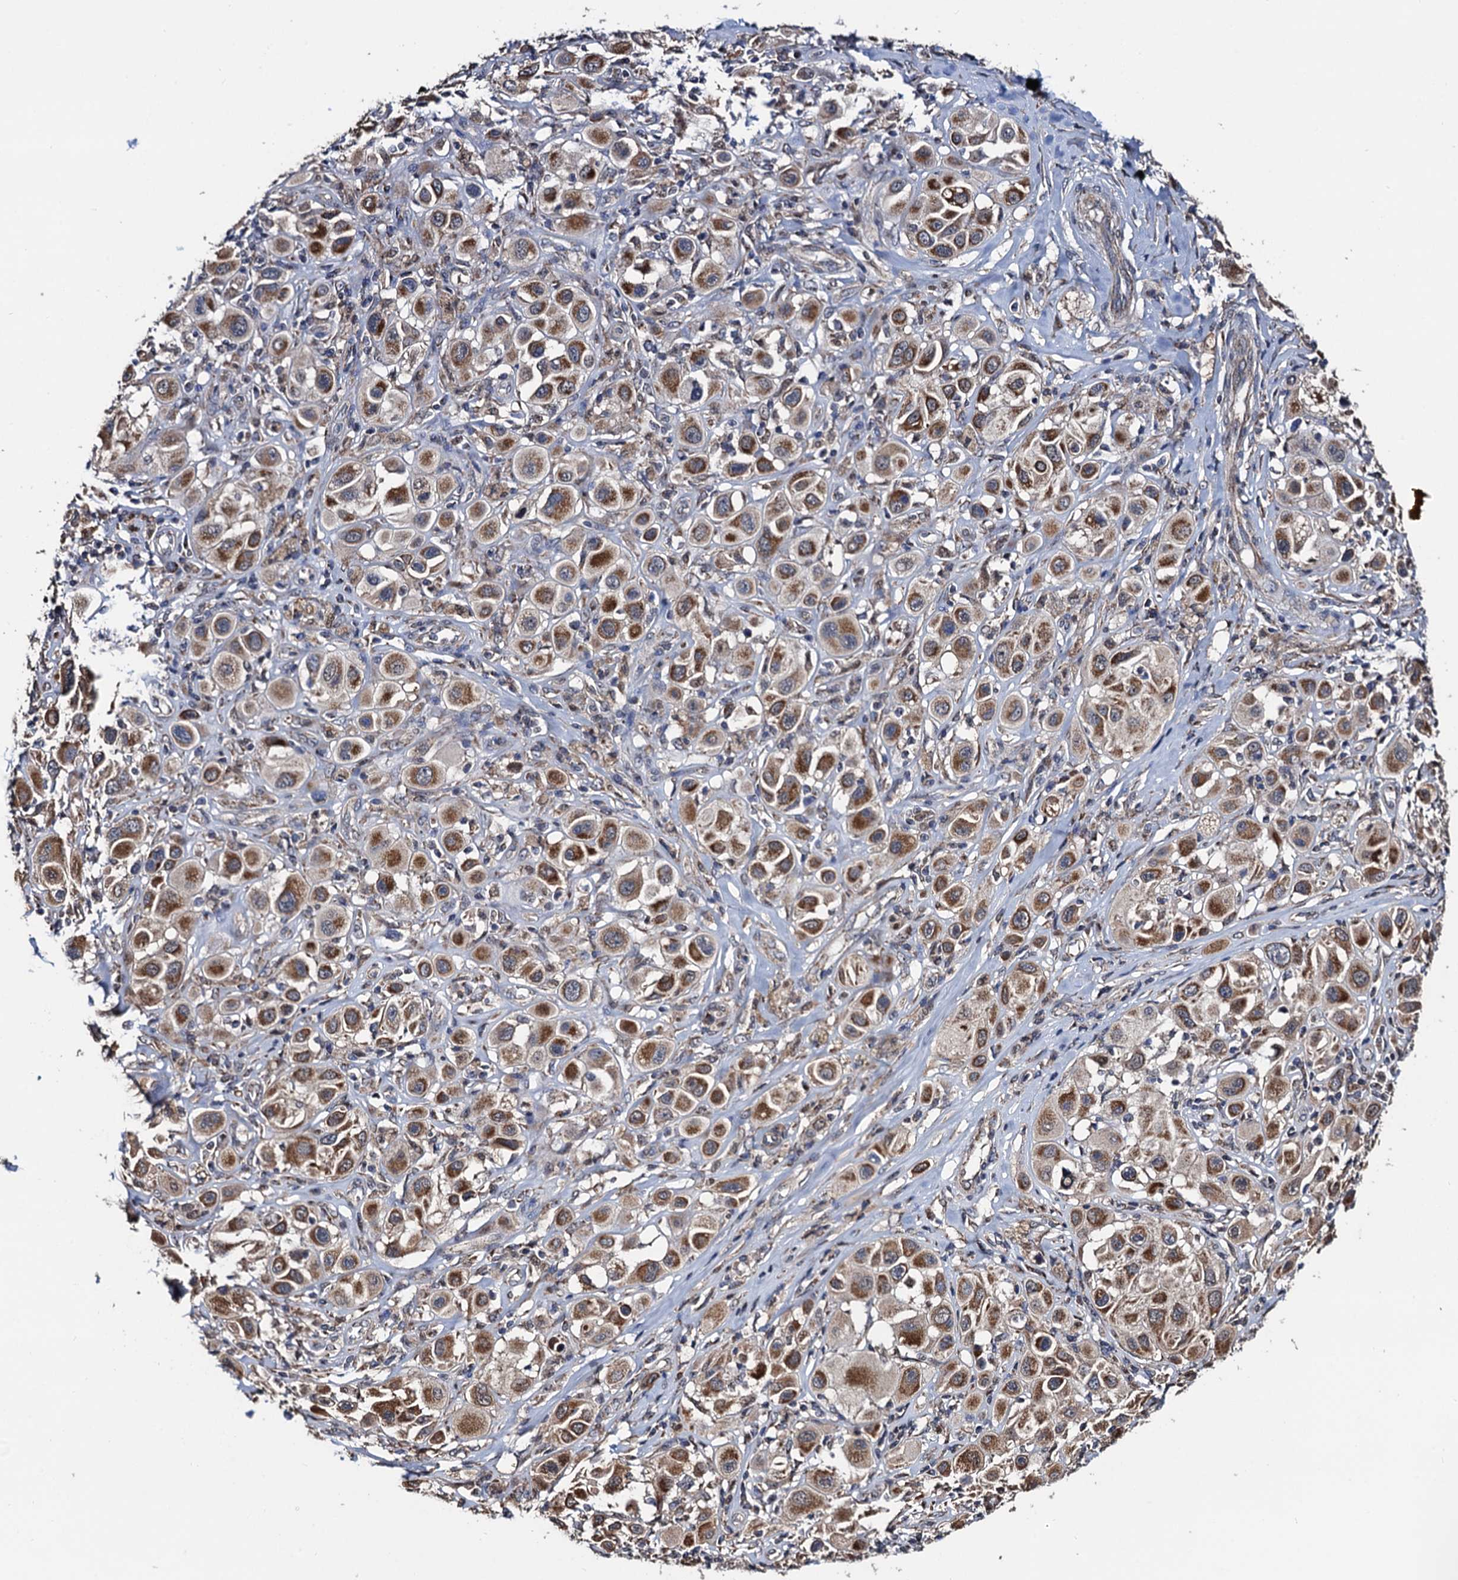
{"staining": {"intensity": "moderate", "quantity": ">75%", "location": "cytoplasmic/membranous"}, "tissue": "melanoma", "cell_type": "Tumor cells", "image_type": "cancer", "snomed": [{"axis": "morphology", "description": "Malignant melanoma, Metastatic site"}, {"axis": "topography", "description": "Skin"}], "caption": "A micrograph of malignant melanoma (metastatic site) stained for a protein exhibits moderate cytoplasmic/membranous brown staining in tumor cells.", "gene": "PTCD3", "patient": {"sex": "male", "age": 41}}